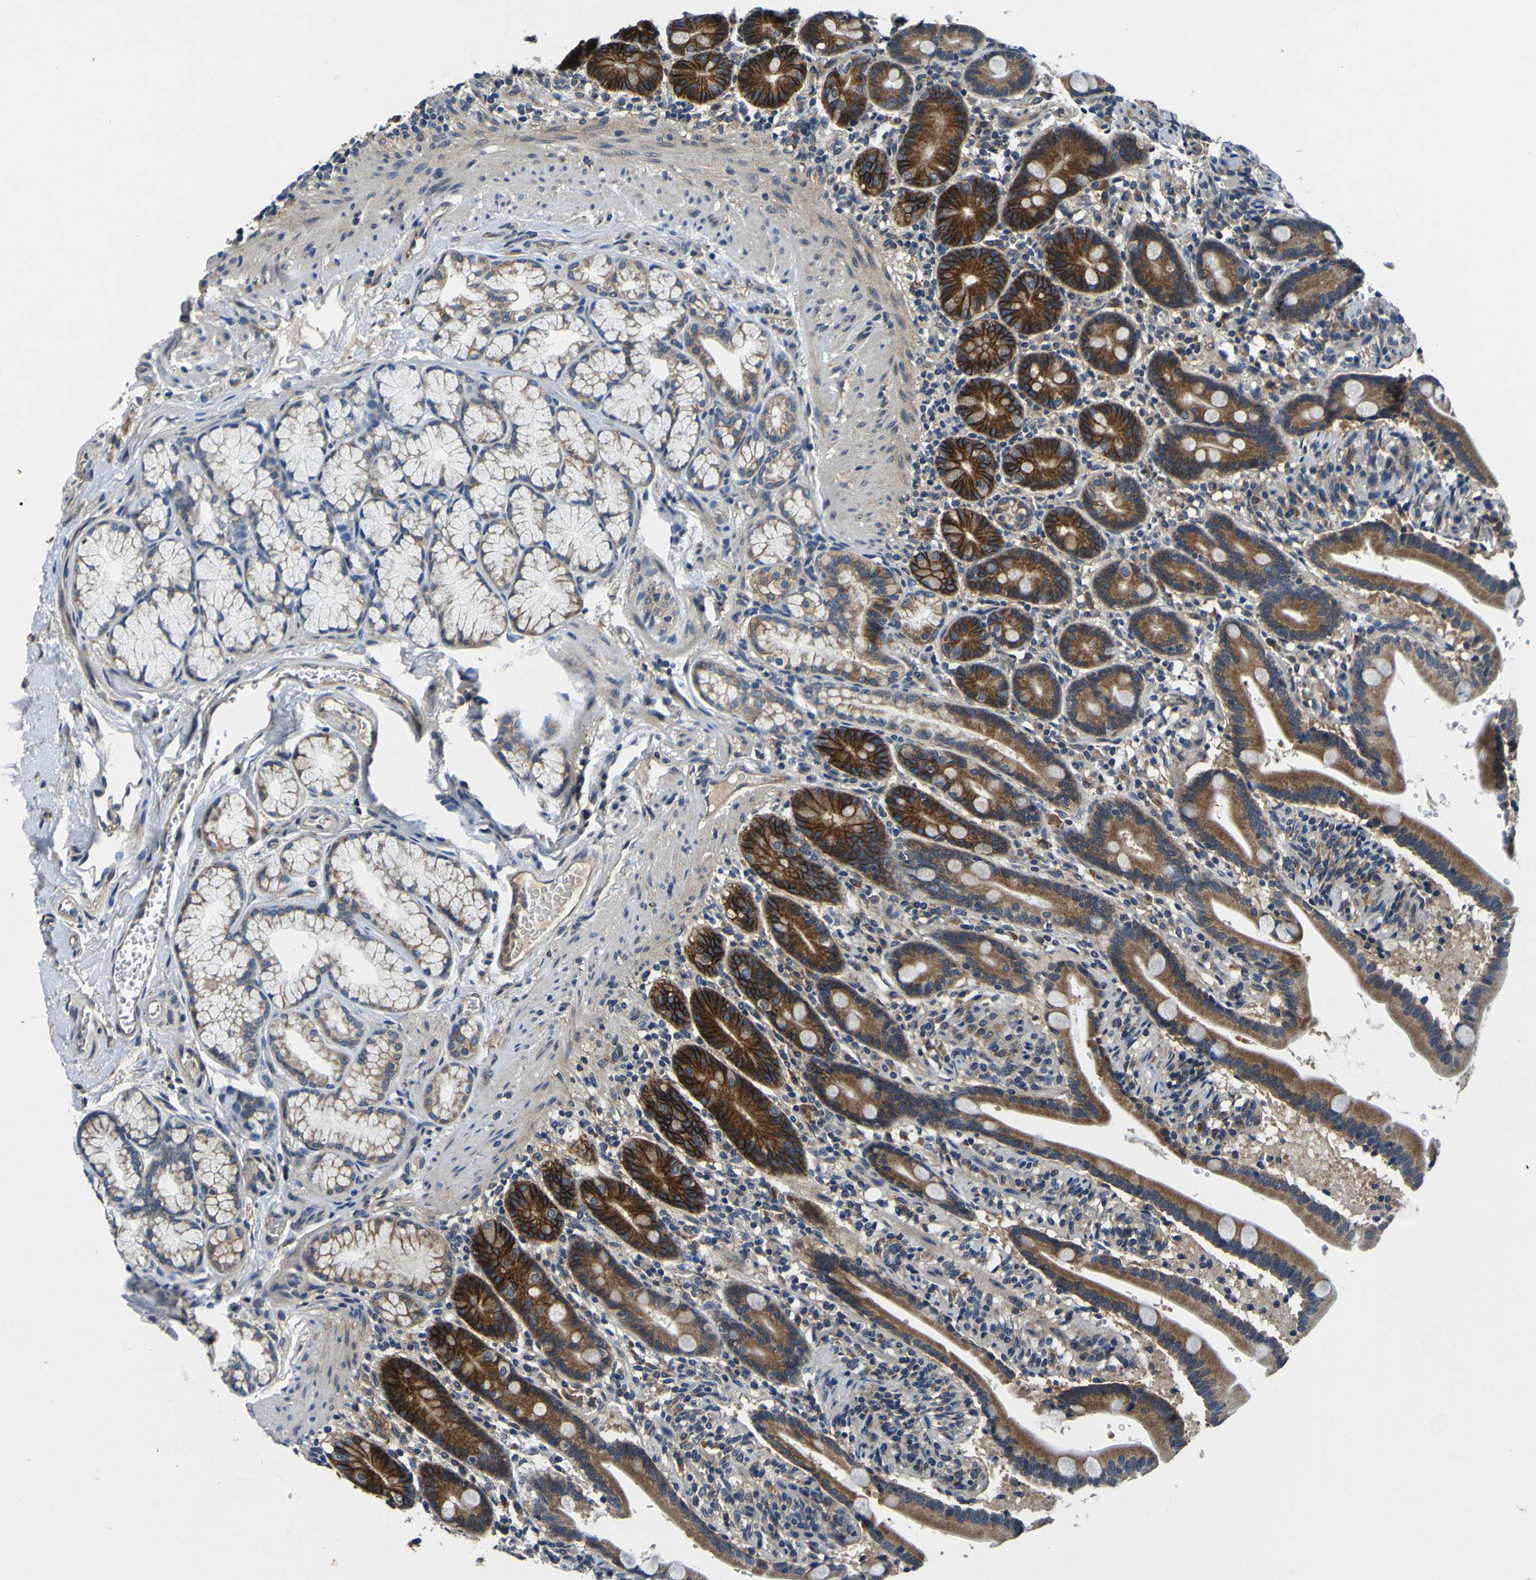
{"staining": {"intensity": "strong", "quantity": "25%-75%", "location": "cytoplasmic/membranous"}, "tissue": "duodenum", "cell_type": "Glandular cells", "image_type": "normal", "snomed": [{"axis": "morphology", "description": "Normal tissue, NOS"}, {"axis": "topography", "description": "Duodenum"}], "caption": "Immunohistochemistry photomicrograph of benign duodenum stained for a protein (brown), which displays high levels of strong cytoplasmic/membranous positivity in approximately 25%-75% of glandular cells.", "gene": "EPHB4", "patient": {"sex": "male", "age": 54}}